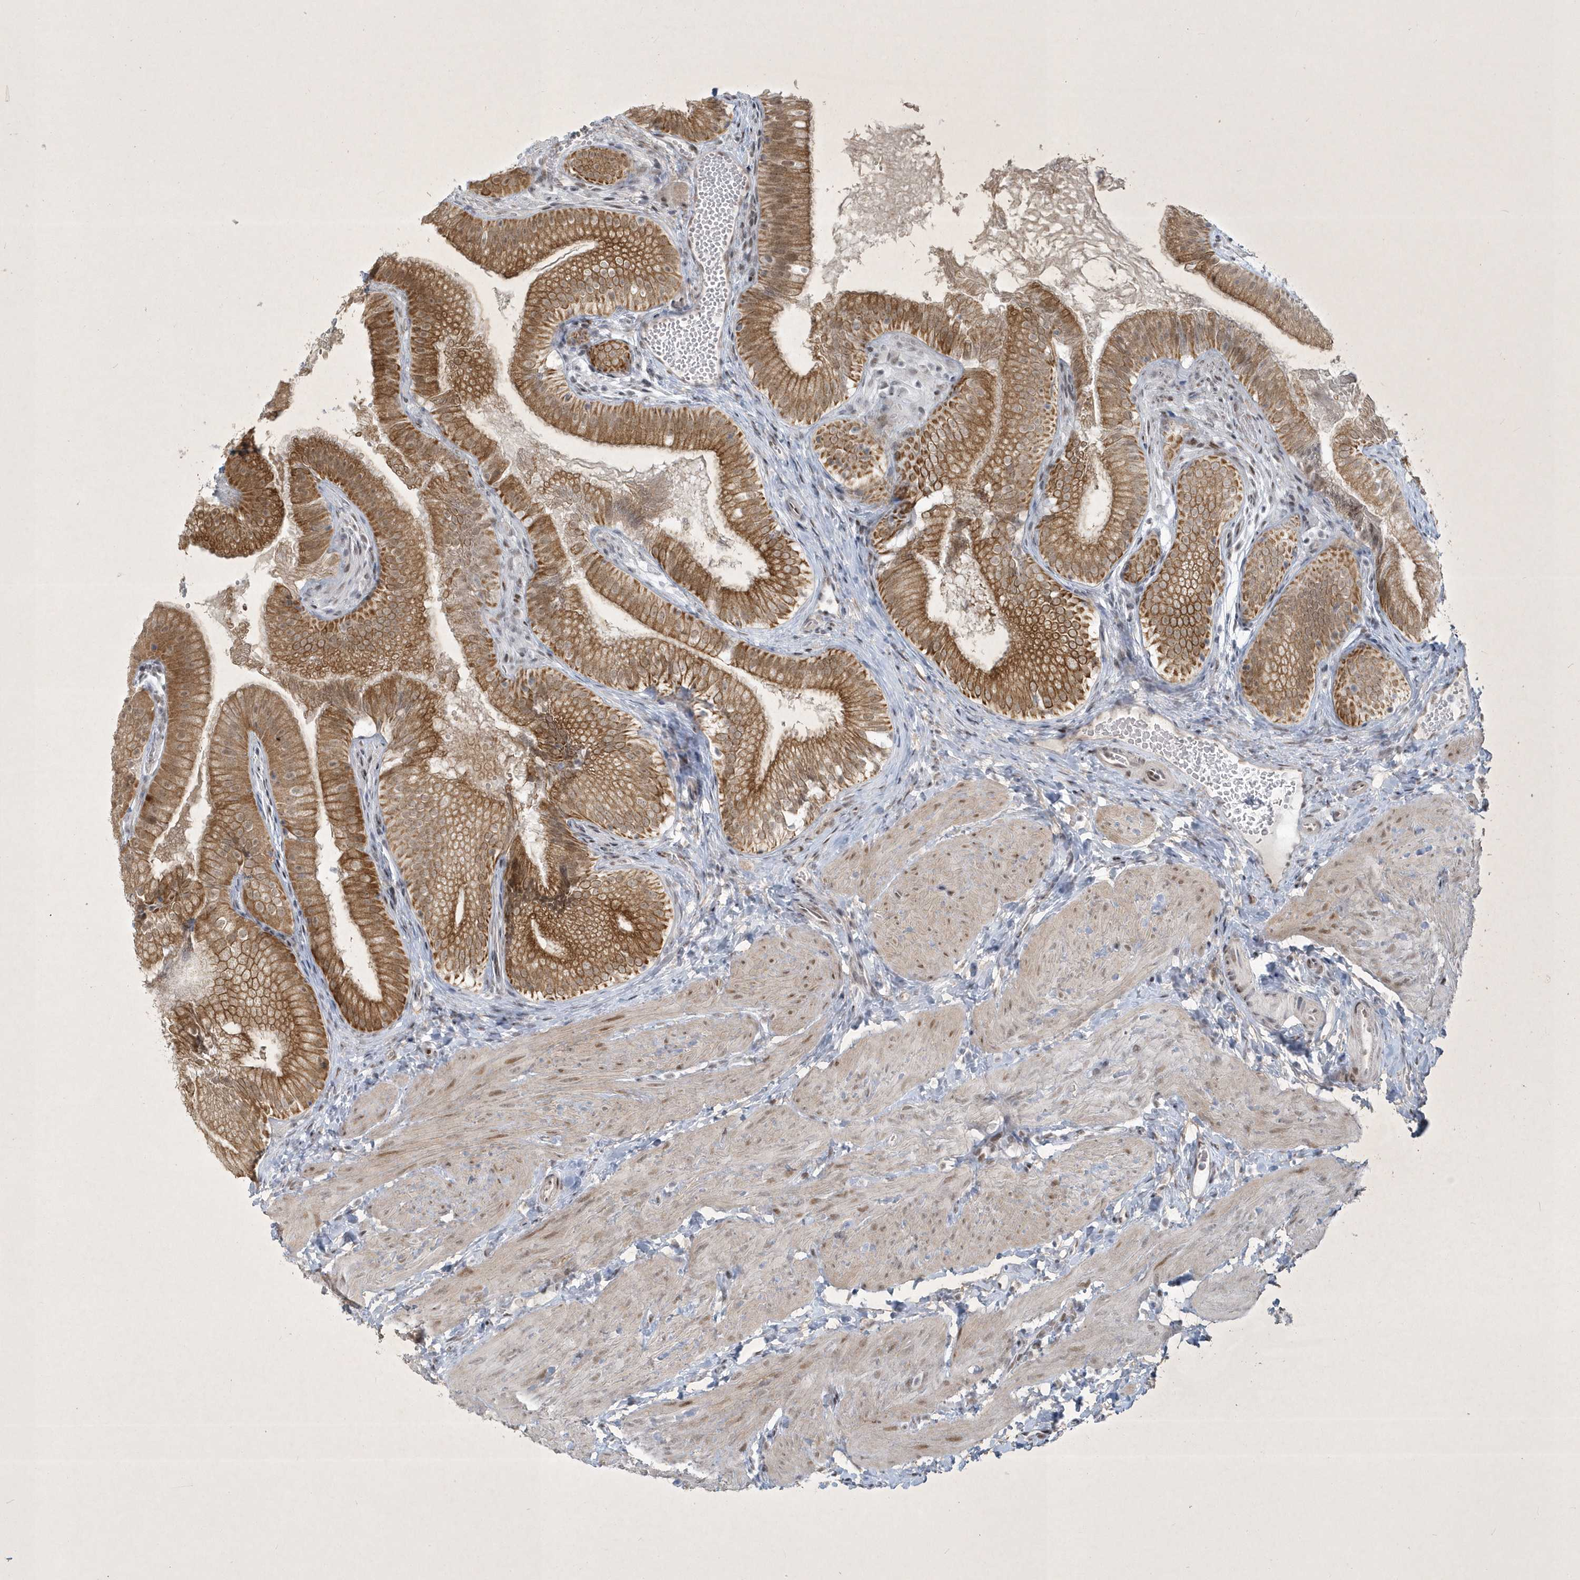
{"staining": {"intensity": "moderate", "quantity": ">75%", "location": "cytoplasmic/membranous,nuclear"}, "tissue": "gallbladder", "cell_type": "Glandular cells", "image_type": "normal", "snomed": [{"axis": "morphology", "description": "Normal tissue, NOS"}, {"axis": "topography", "description": "Gallbladder"}], "caption": "This image exhibits benign gallbladder stained with IHC to label a protein in brown. The cytoplasmic/membranous,nuclear of glandular cells show moderate positivity for the protein. Nuclei are counter-stained blue.", "gene": "ZBTB9", "patient": {"sex": "female", "age": 30}}